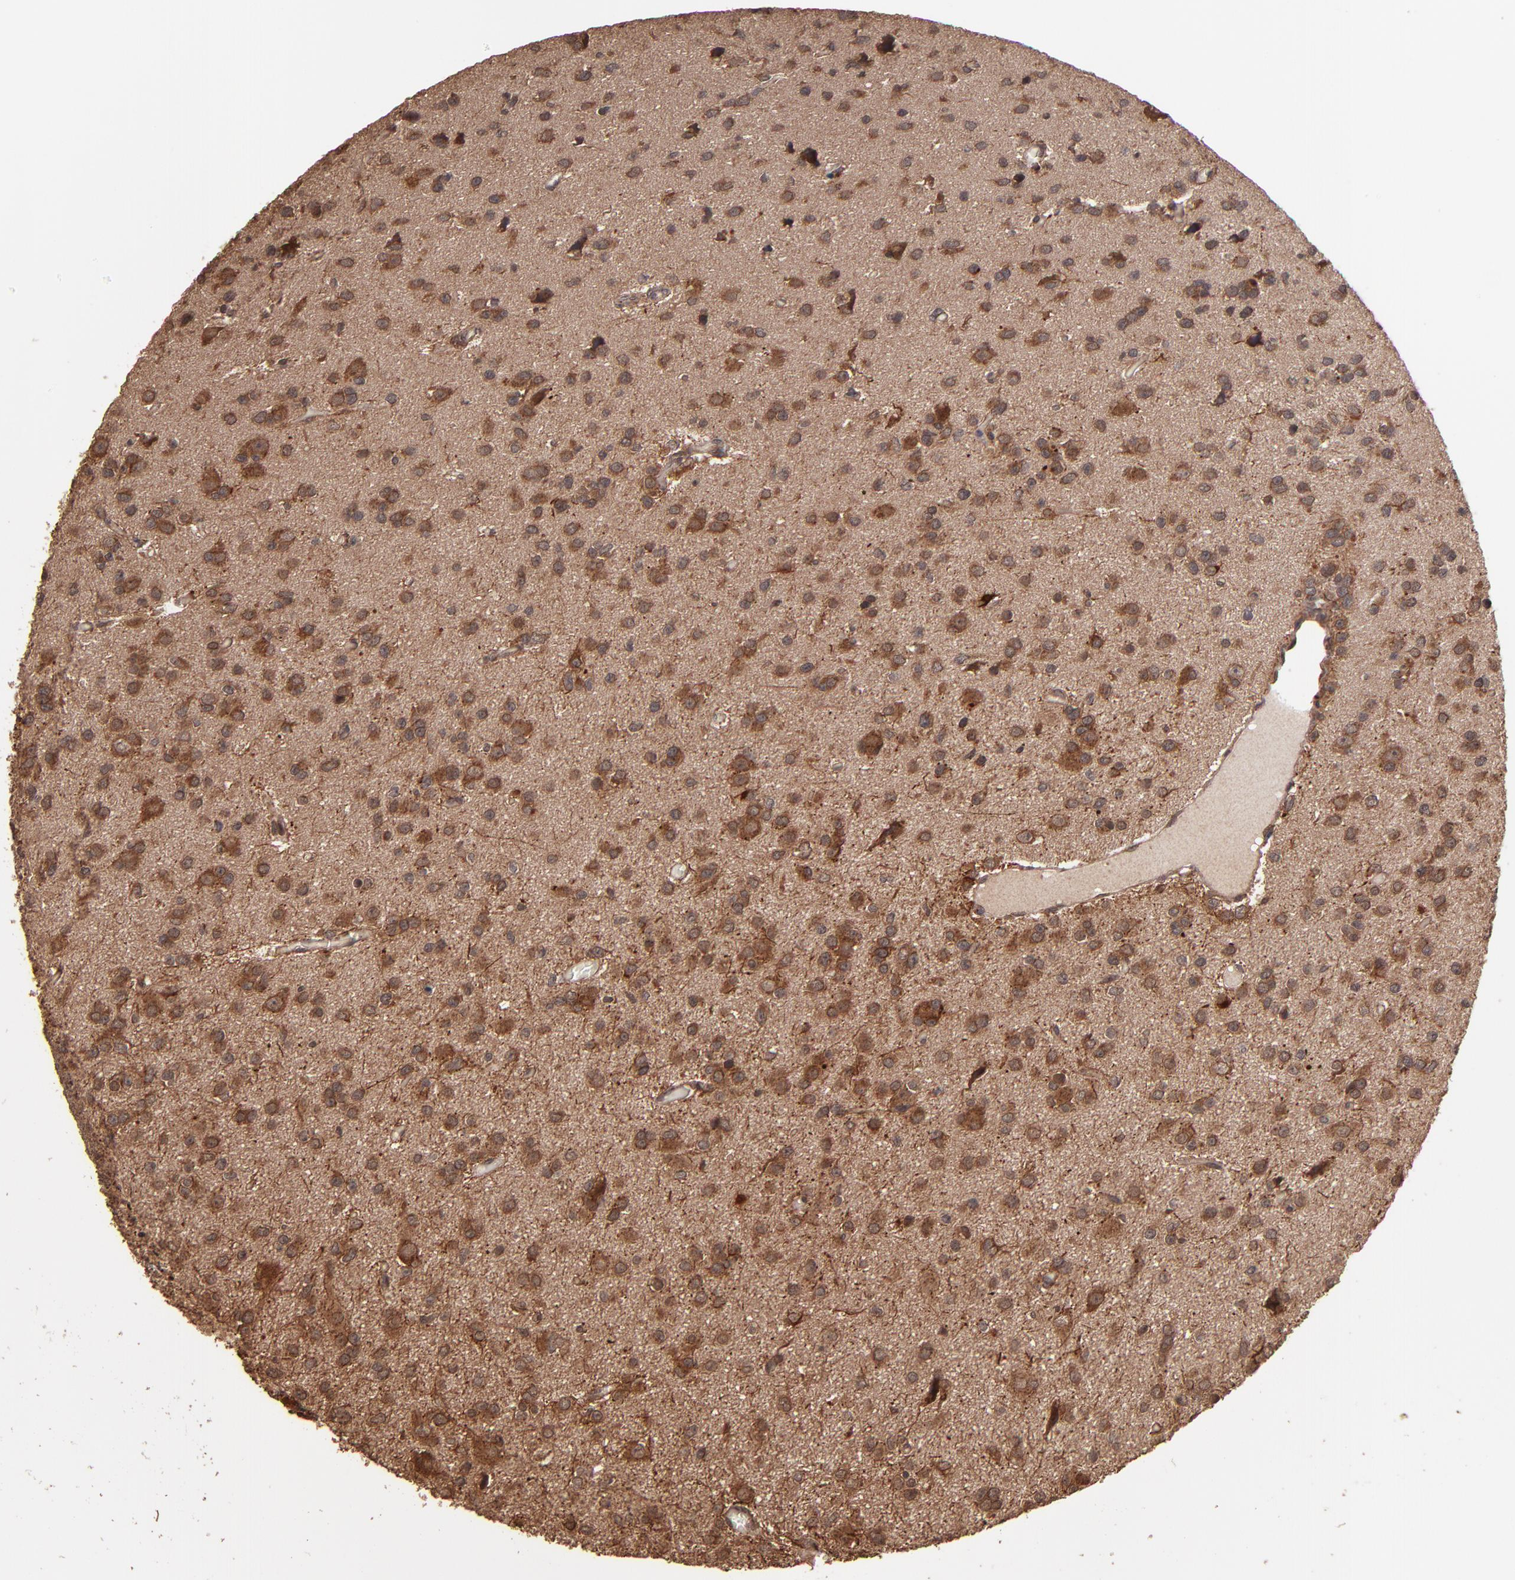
{"staining": {"intensity": "strong", "quantity": ">75%", "location": "cytoplasmic/membranous"}, "tissue": "glioma", "cell_type": "Tumor cells", "image_type": "cancer", "snomed": [{"axis": "morphology", "description": "Glioma, malignant, Low grade"}, {"axis": "topography", "description": "Brain"}], "caption": "Human malignant low-grade glioma stained with a protein marker demonstrates strong staining in tumor cells.", "gene": "NFE2L2", "patient": {"sex": "male", "age": 42}}